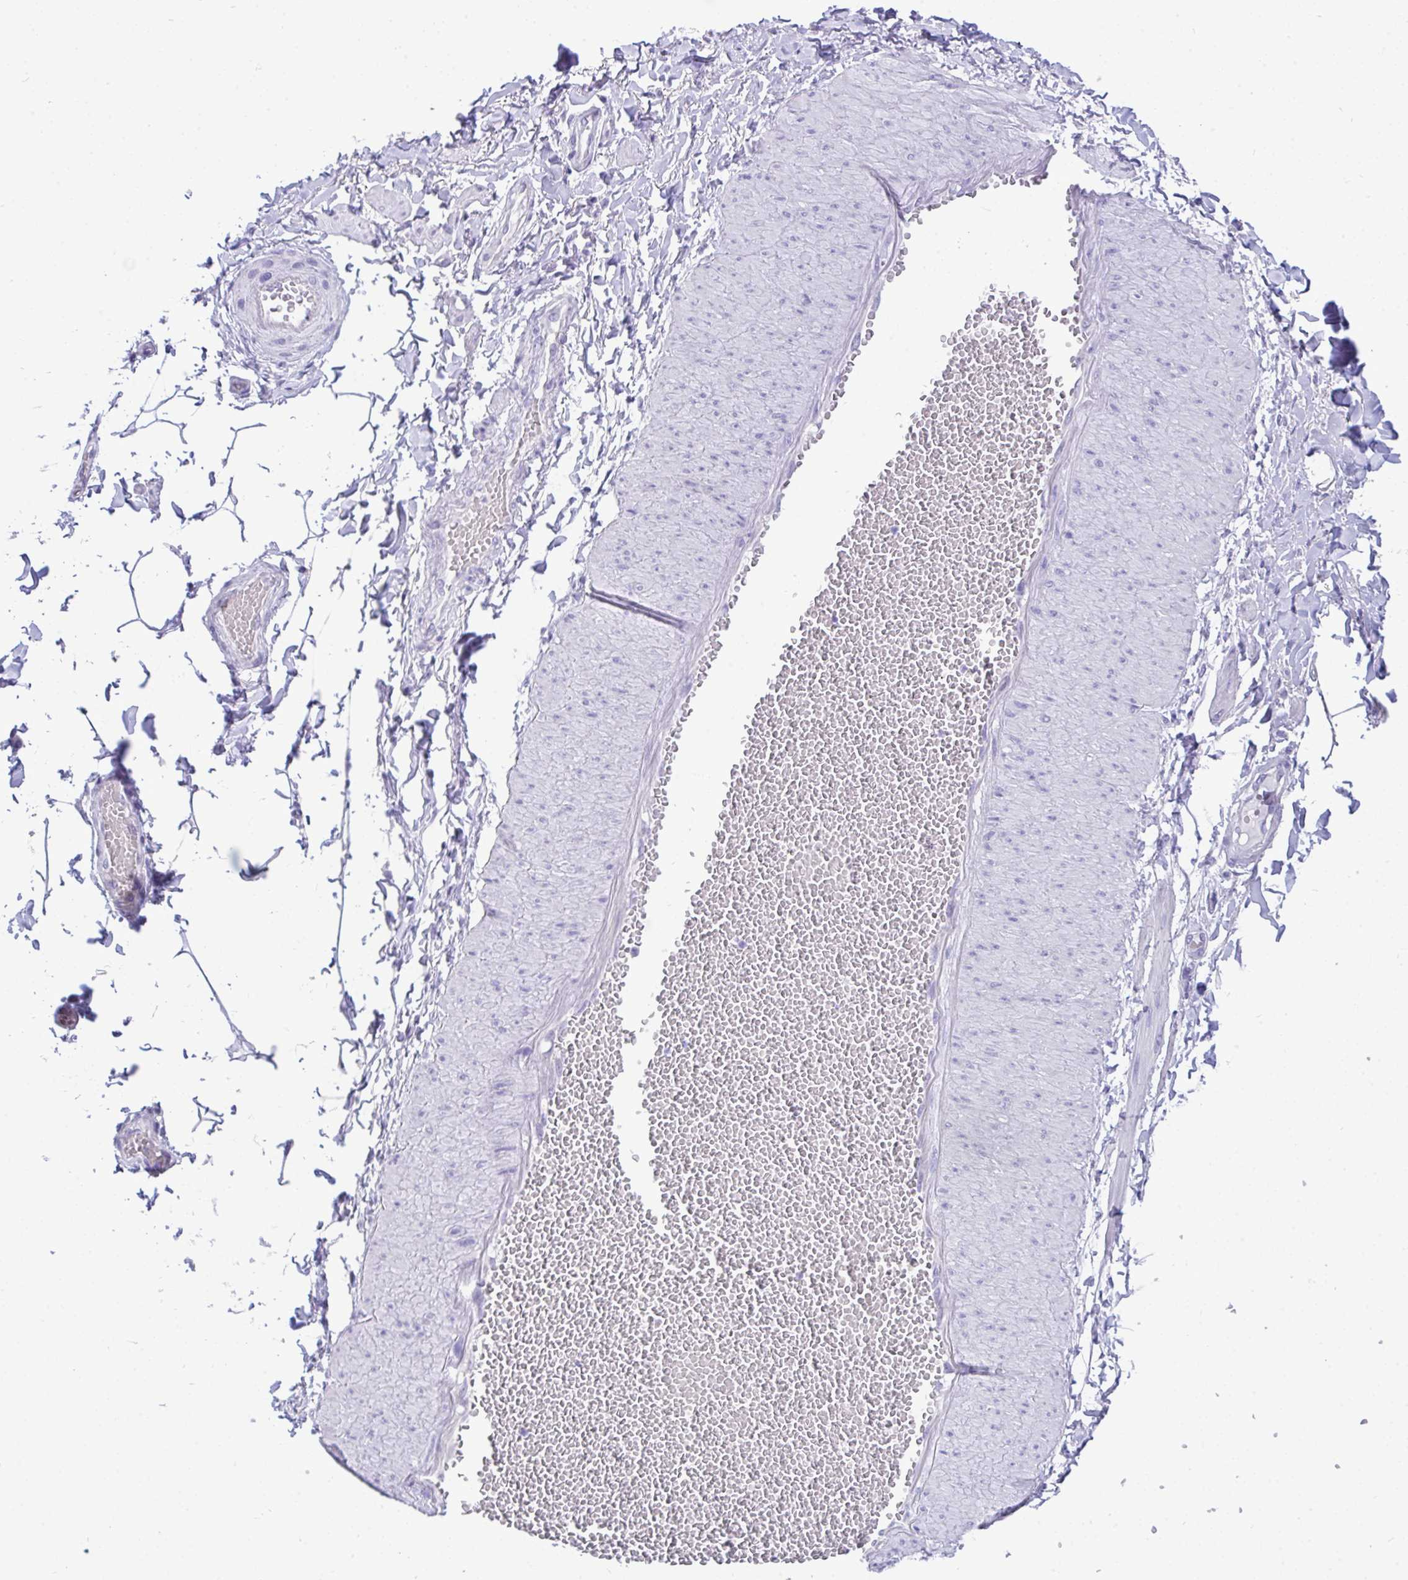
{"staining": {"intensity": "negative", "quantity": "none", "location": "none"}, "tissue": "adipose tissue", "cell_type": "Adipocytes", "image_type": "normal", "snomed": [{"axis": "morphology", "description": "Normal tissue, NOS"}, {"axis": "topography", "description": "Epididymis"}, {"axis": "topography", "description": "Peripheral nerve tissue"}], "caption": "Adipocytes show no significant expression in normal adipose tissue. The staining is performed using DAB brown chromogen with nuclei counter-stained in using hematoxylin.", "gene": "PRM2", "patient": {"sex": "male", "age": 32}}